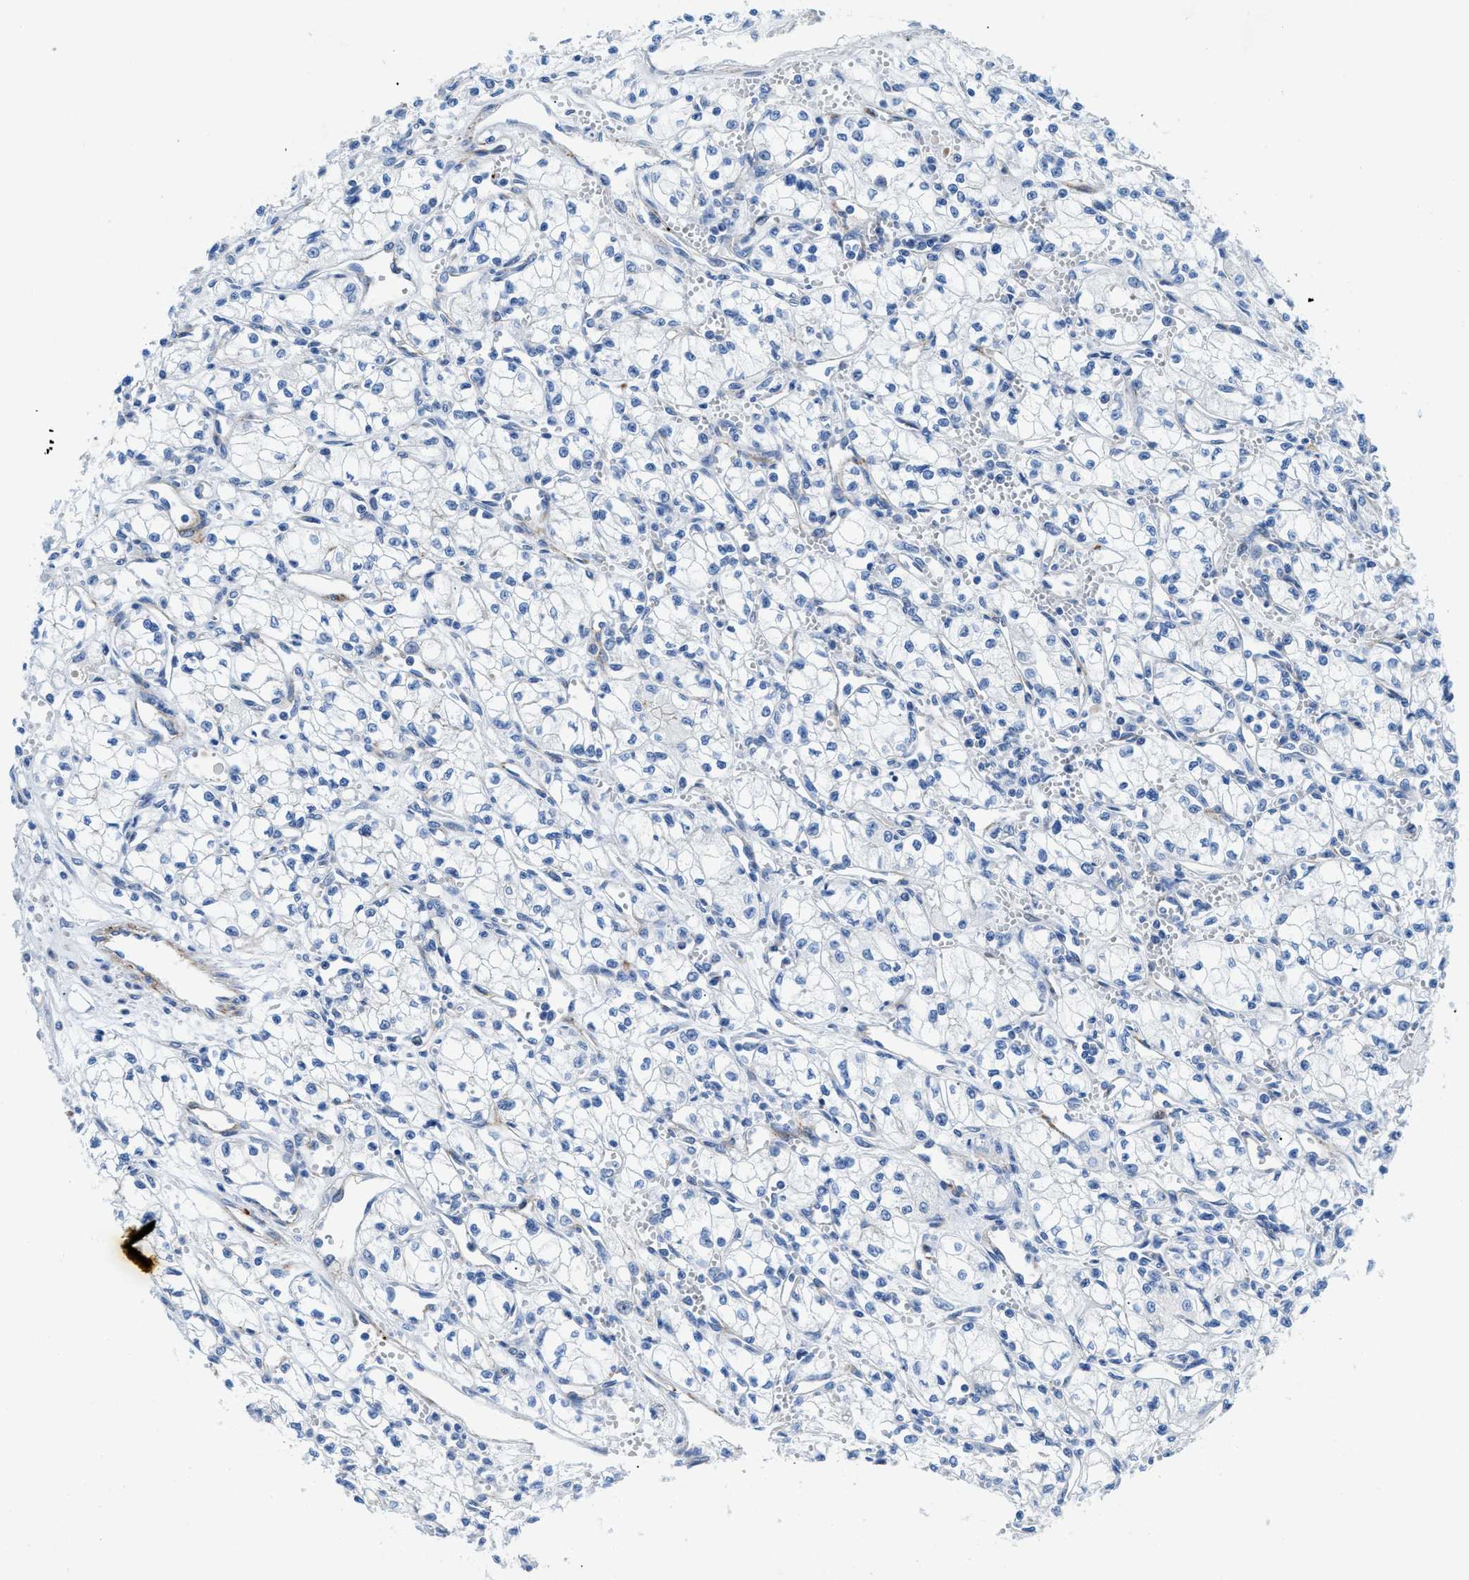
{"staining": {"intensity": "negative", "quantity": "none", "location": "none"}, "tissue": "renal cancer", "cell_type": "Tumor cells", "image_type": "cancer", "snomed": [{"axis": "morphology", "description": "Normal tissue, NOS"}, {"axis": "morphology", "description": "Adenocarcinoma, NOS"}, {"axis": "topography", "description": "Kidney"}], "caption": "This is a histopathology image of IHC staining of renal cancer (adenocarcinoma), which shows no positivity in tumor cells.", "gene": "CUTA", "patient": {"sex": "male", "age": 59}}